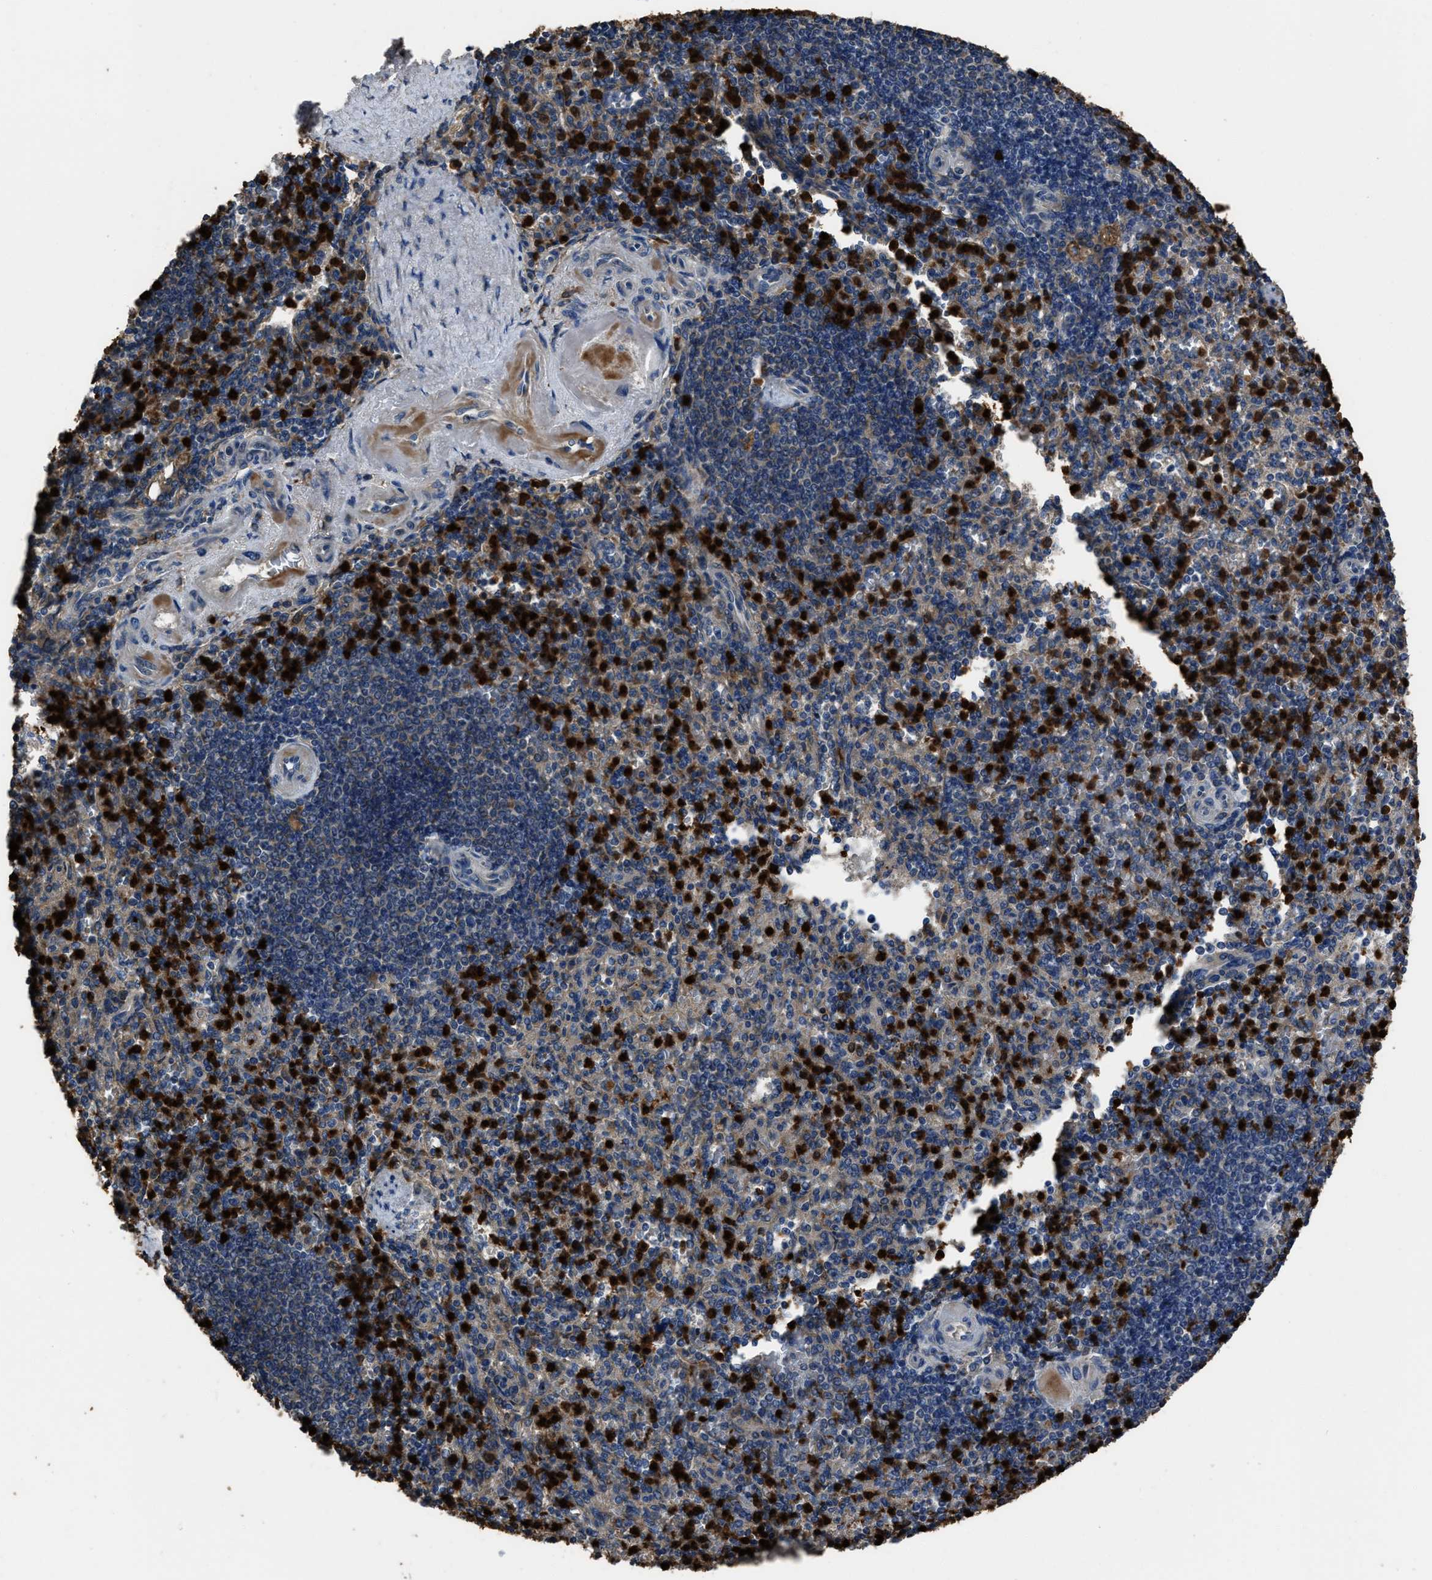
{"staining": {"intensity": "strong", "quantity": "25%-75%", "location": "cytoplasmic/membranous"}, "tissue": "spleen", "cell_type": "Cells in red pulp", "image_type": "normal", "snomed": [{"axis": "morphology", "description": "Normal tissue, NOS"}, {"axis": "topography", "description": "Spleen"}], "caption": "Immunohistochemistry (IHC) (DAB) staining of unremarkable human spleen displays strong cytoplasmic/membranous protein positivity in approximately 25%-75% of cells in red pulp.", "gene": "ANGPT1", "patient": {"sex": "female", "age": 74}}